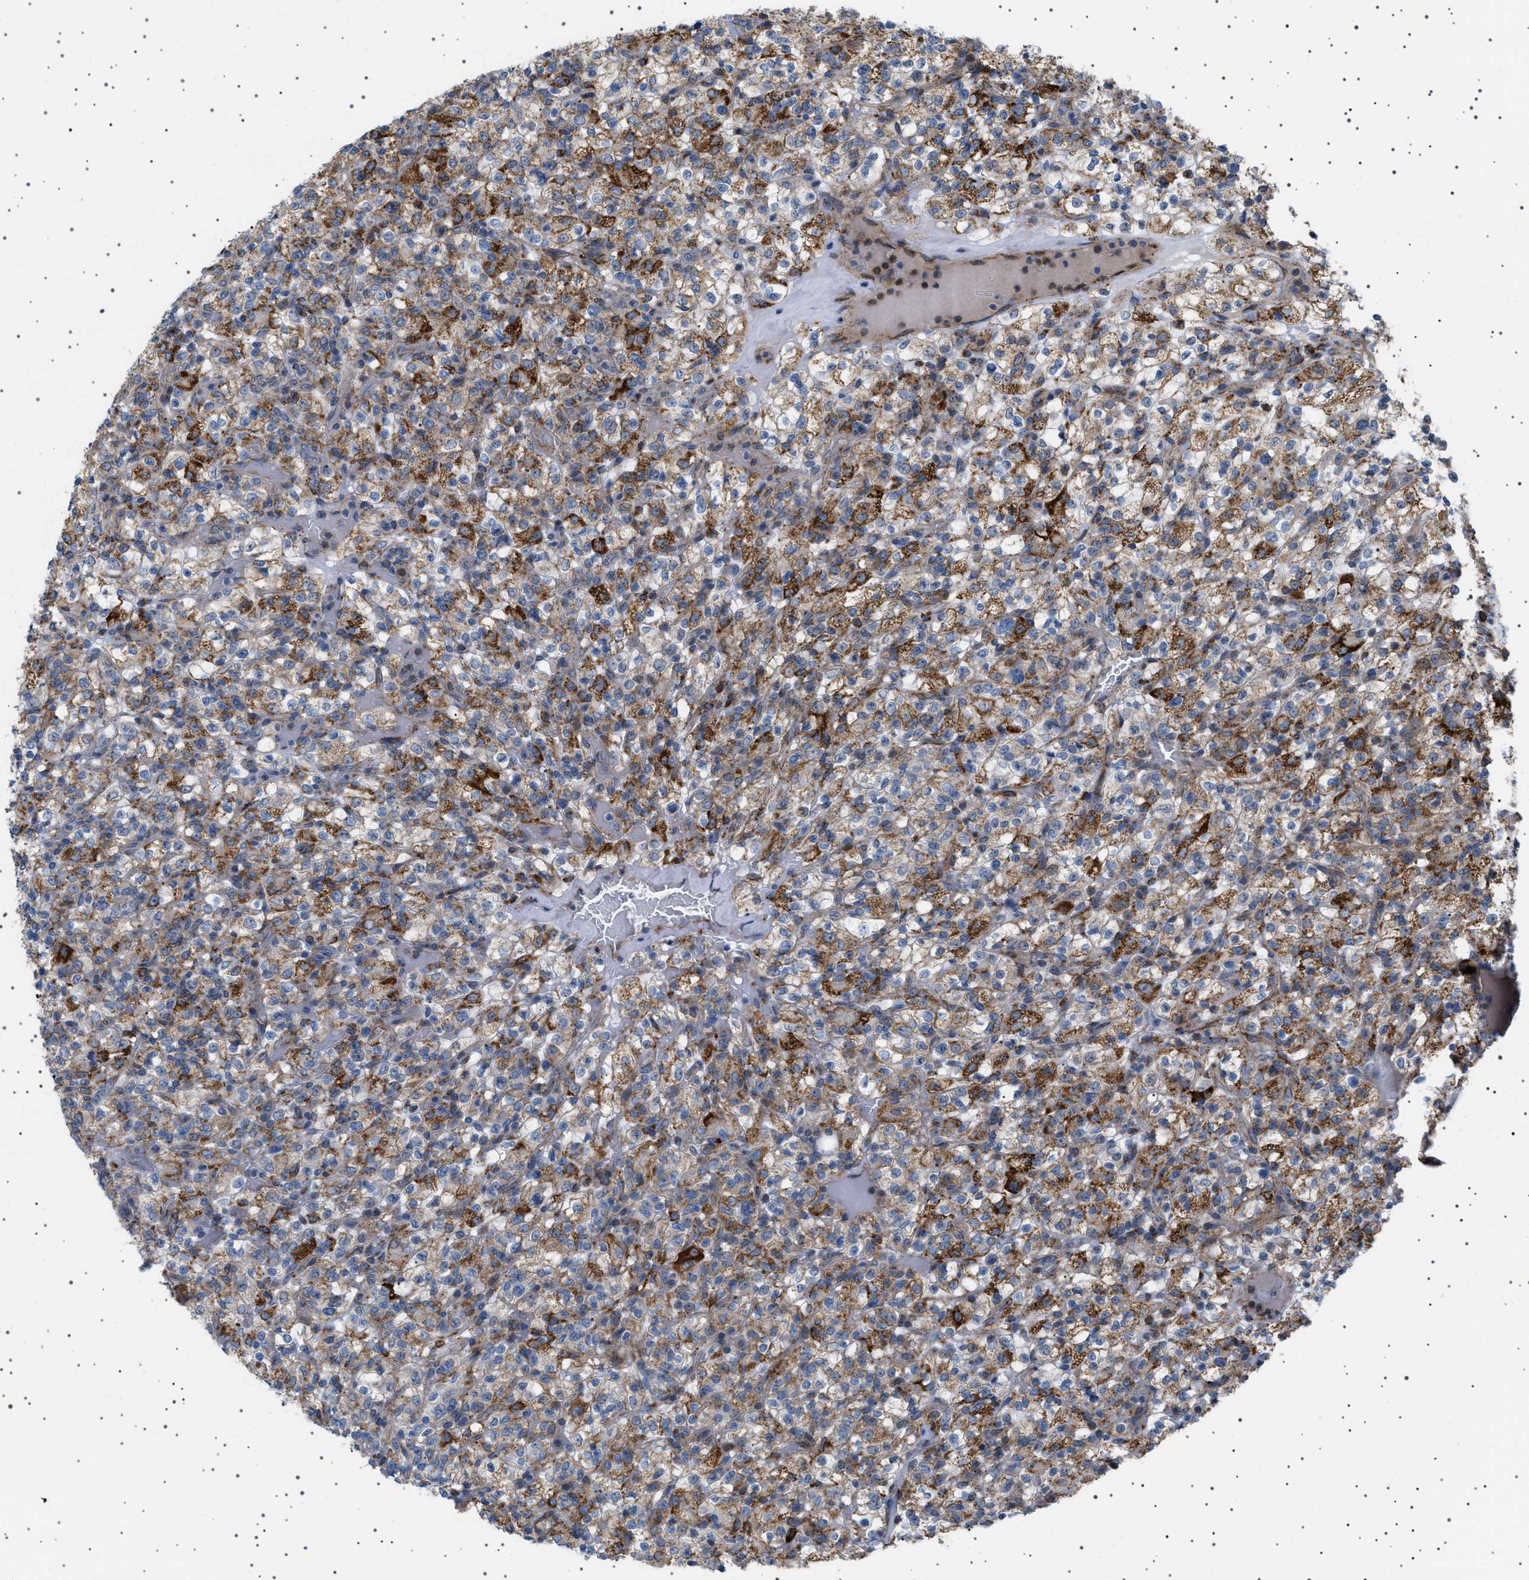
{"staining": {"intensity": "strong", "quantity": "25%-75%", "location": "cytoplasmic/membranous"}, "tissue": "renal cancer", "cell_type": "Tumor cells", "image_type": "cancer", "snomed": [{"axis": "morphology", "description": "Normal tissue, NOS"}, {"axis": "morphology", "description": "Adenocarcinoma, NOS"}, {"axis": "topography", "description": "Kidney"}], "caption": "Adenocarcinoma (renal) was stained to show a protein in brown. There is high levels of strong cytoplasmic/membranous staining in about 25%-75% of tumor cells. (Brightfield microscopy of DAB IHC at high magnification).", "gene": "UBXN8", "patient": {"sex": "female", "age": 72}}